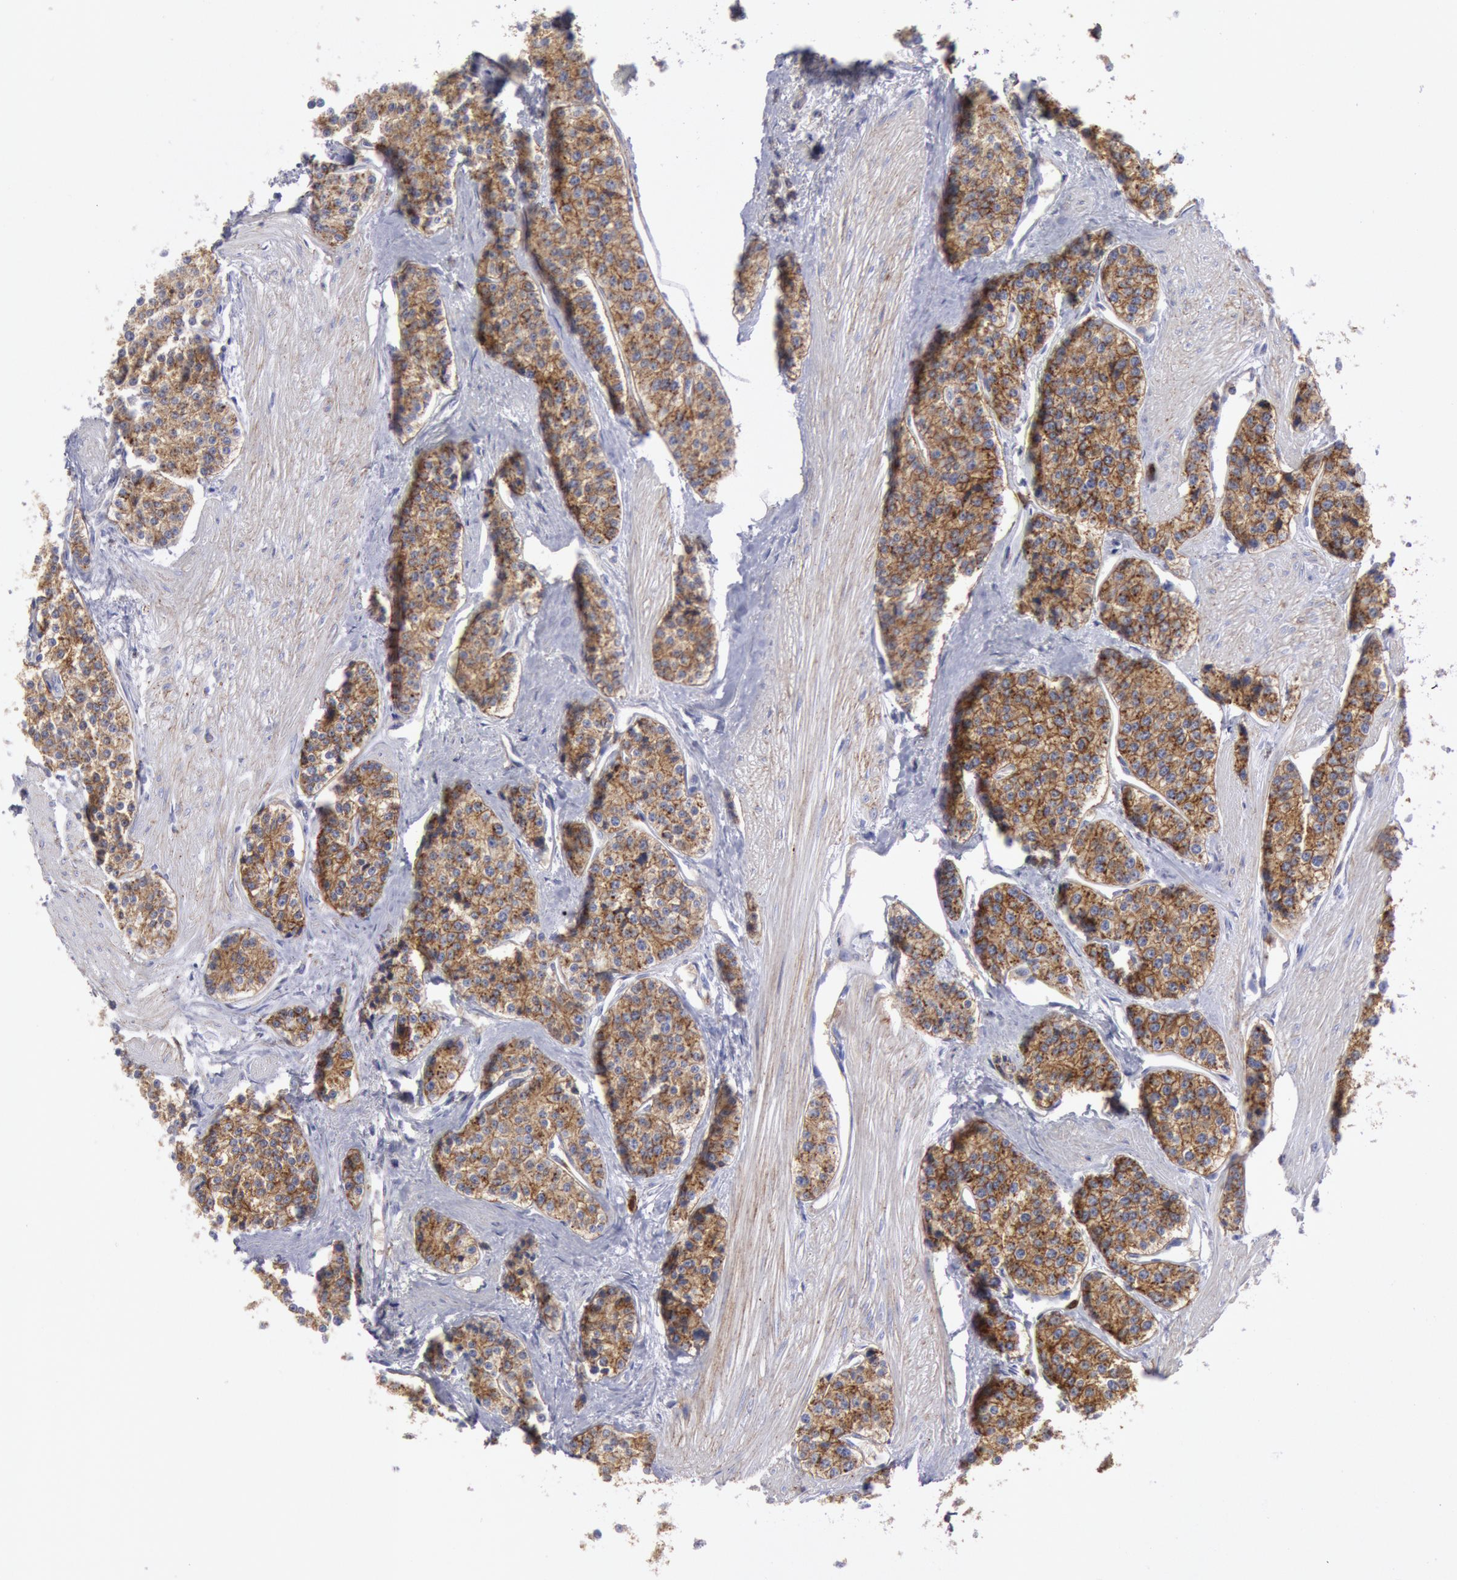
{"staining": {"intensity": "moderate", "quantity": ">75%", "location": "cytoplasmic/membranous"}, "tissue": "carcinoid", "cell_type": "Tumor cells", "image_type": "cancer", "snomed": [{"axis": "morphology", "description": "Carcinoid, malignant, NOS"}, {"axis": "topography", "description": "Stomach"}], "caption": "IHC photomicrograph of human carcinoid stained for a protein (brown), which reveals medium levels of moderate cytoplasmic/membranous expression in approximately >75% of tumor cells.", "gene": "FLOT1", "patient": {"sex": "female", "age": 76}}